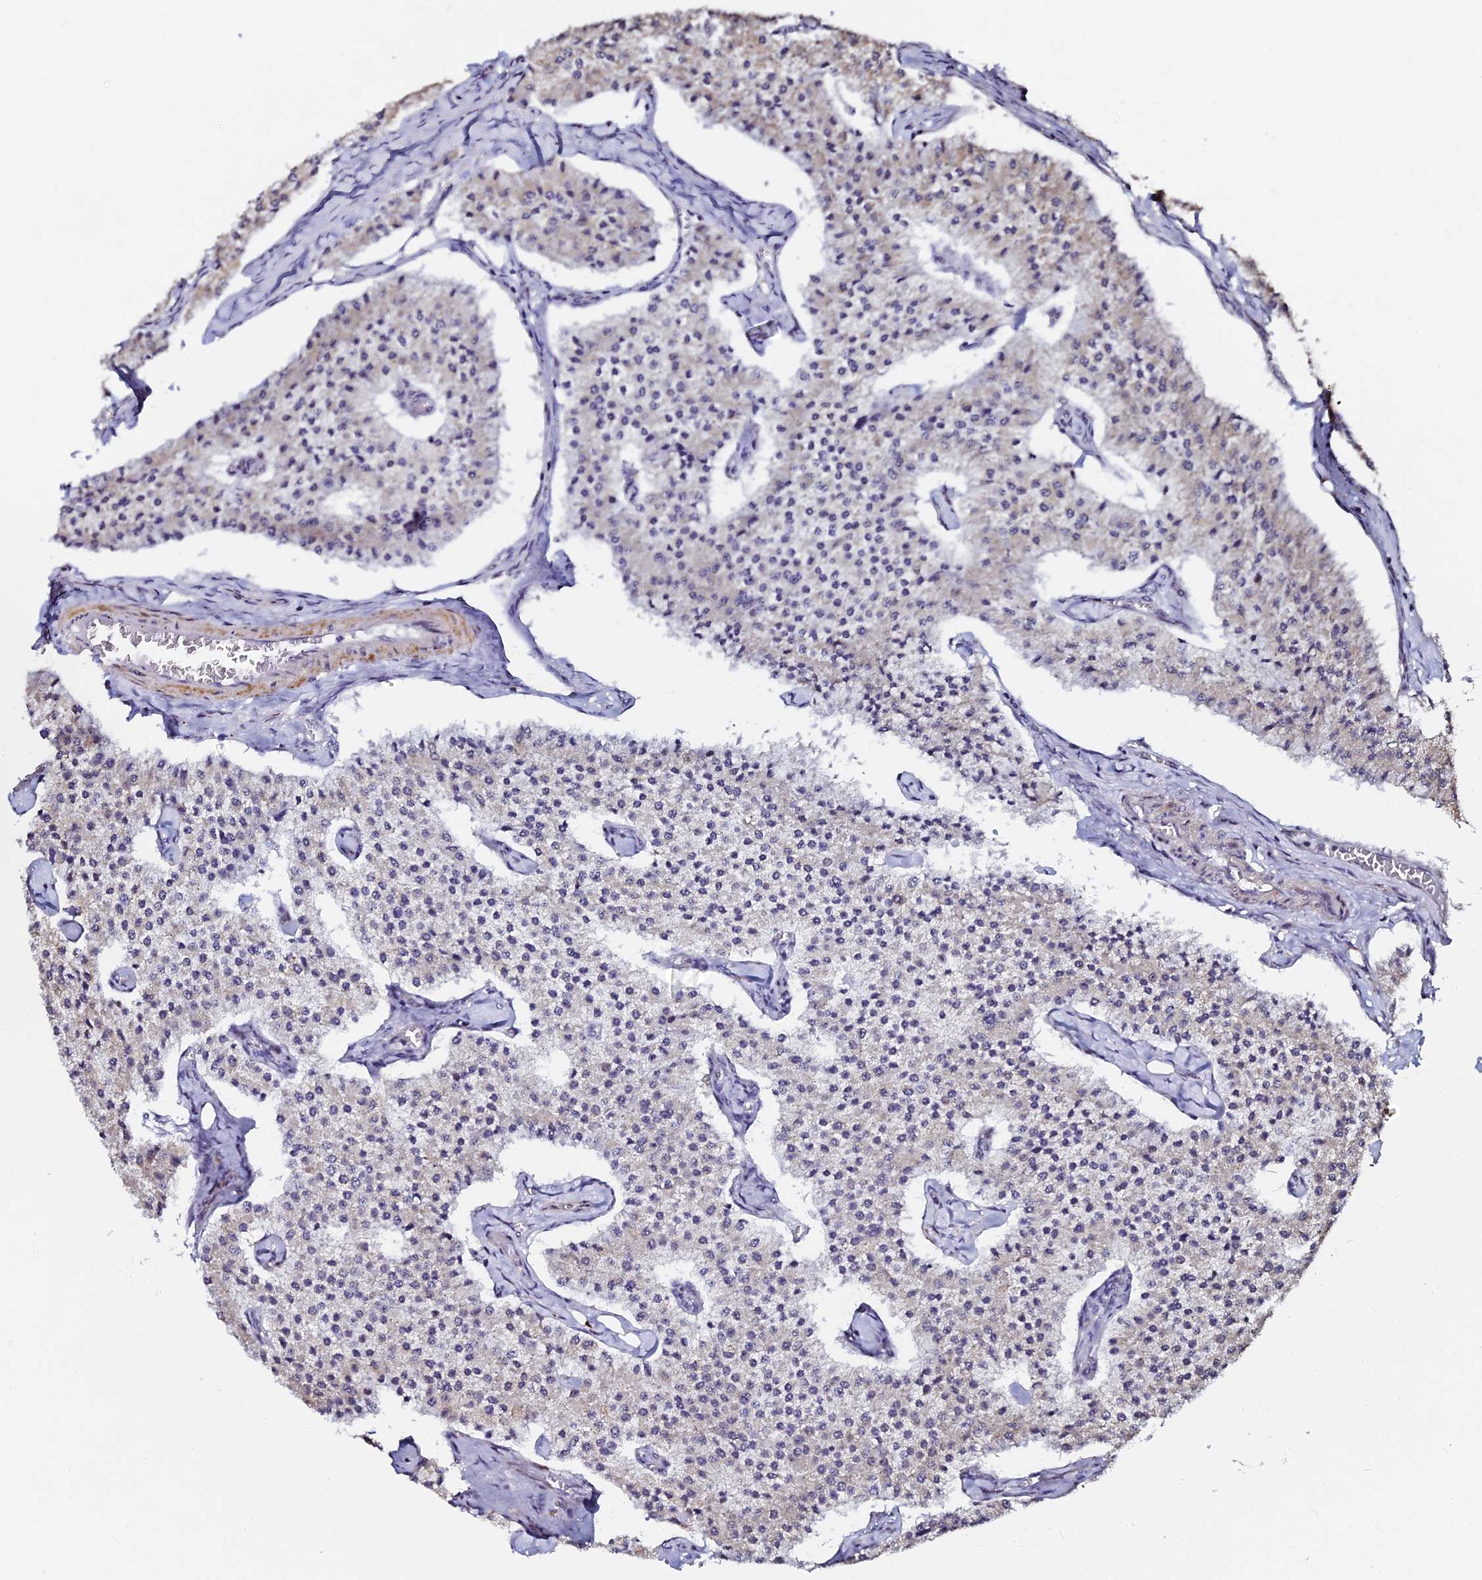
{"staining": {"intensity": "negative", "quantity": "none", "location": "none"}, "tissue": "carcinoid", "cell_type": "Tumor cells", "image_type": "cancer", "snomed": [{"axis": "morphology", "description": "Carcinoid, malignant, NOS"}, {"axis": "topography", "description": "Colon"}], "caption": "IHC photomicrograph of neoplastic tissue: human carcinoid stained with DAB demonstrates no significant protein expression in tumor cells.", "gene": "GPN3", "patient": {"sex": "female", "age": 52}}